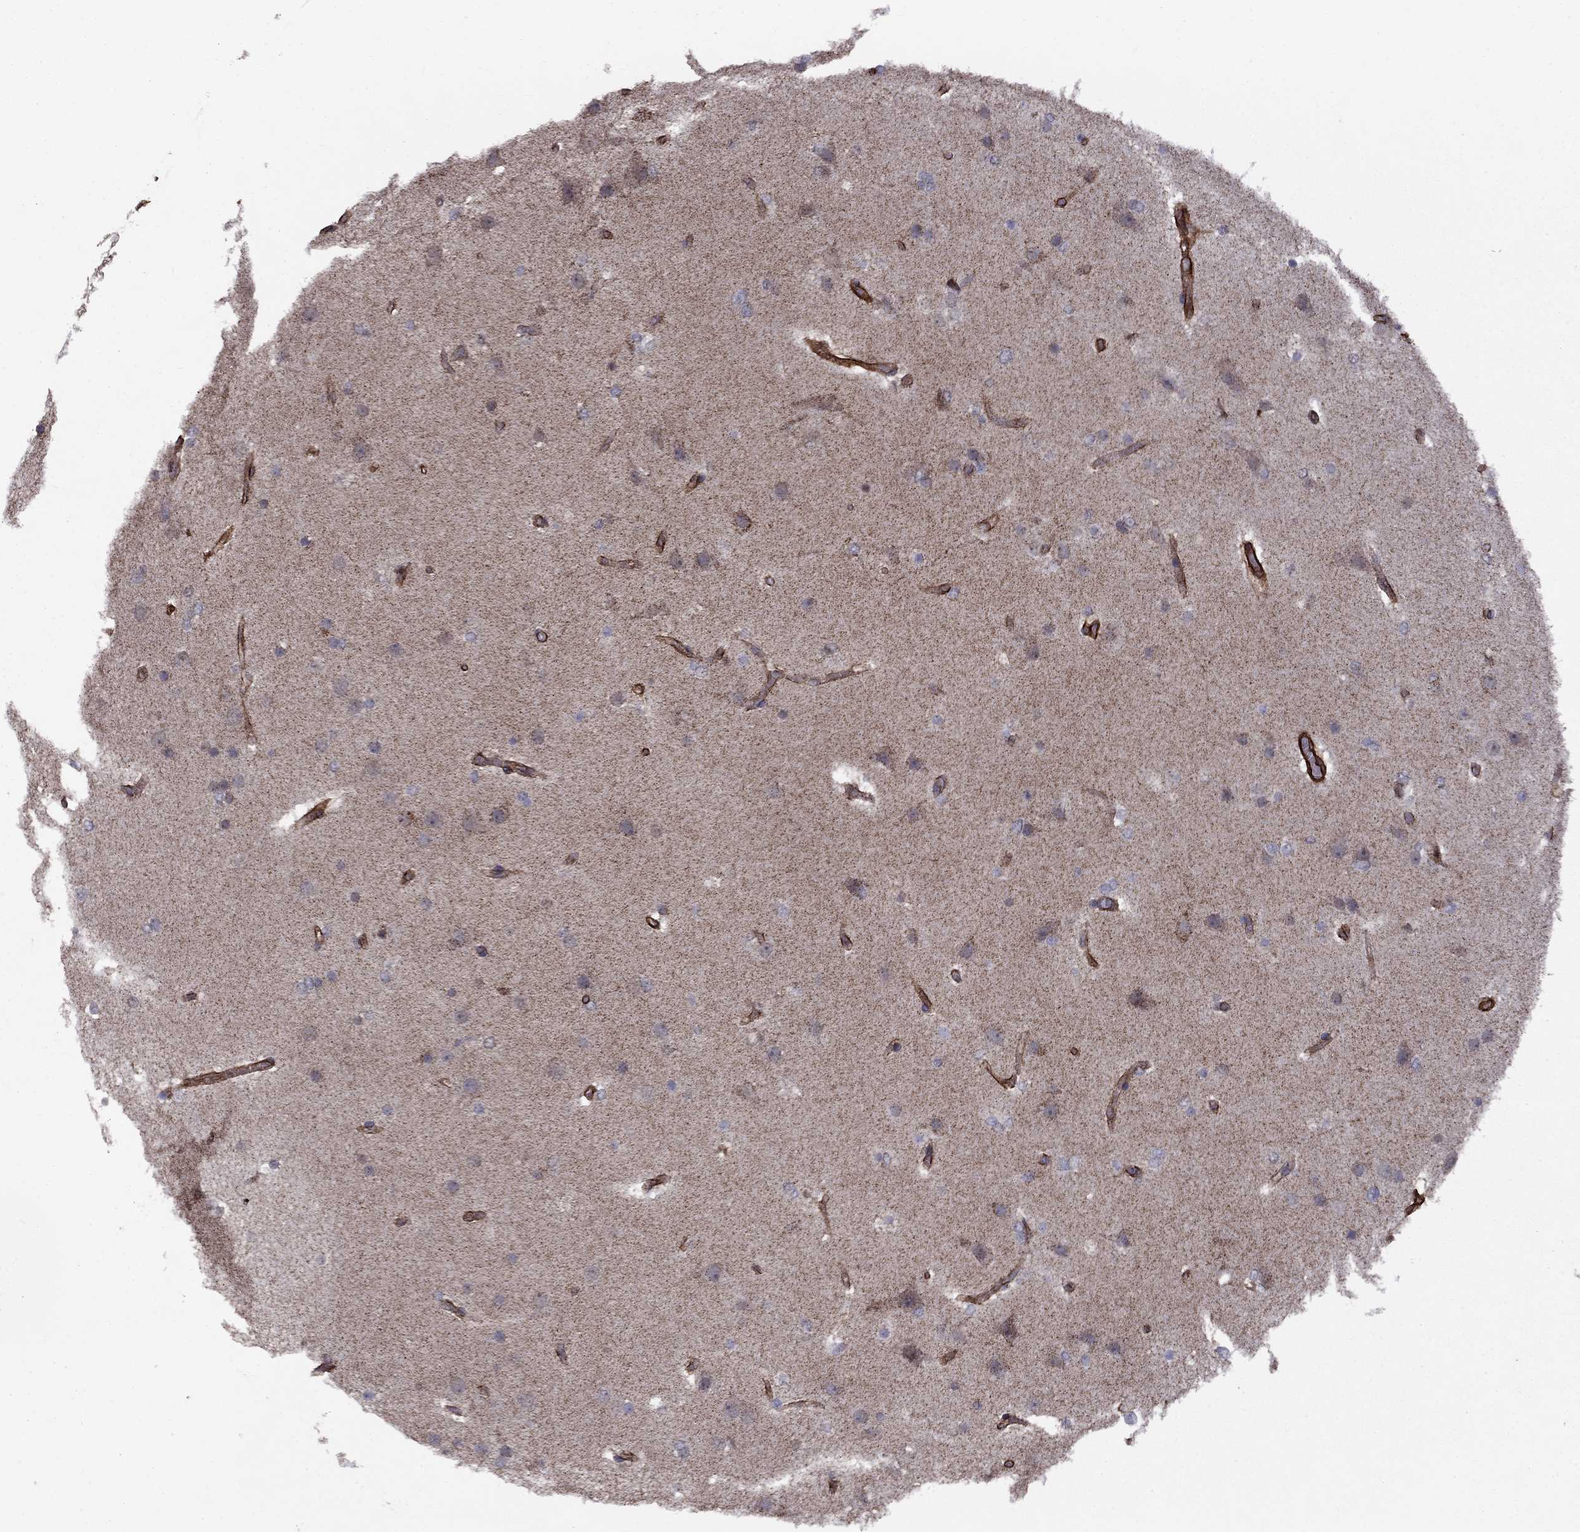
{"staining": {"intensity": "negative", "quantity": "none", "location": "none"}, "tissue": "glioma", "cell_type": "Tumor cells", "image_type": "cancer", "snomed": [{"axis": "morphology", "description": "Glioma, malignant, High grade"}, {"axis": "topography", "description": "Brain"}], "caption": "IHC histopathology image of human high-grade glioma (malignant) stained for a protein (brown), which demonstrates no expression in tumor cells.", "gene": "COL18A1", "patient": {"sex": "female", "age": 61}}